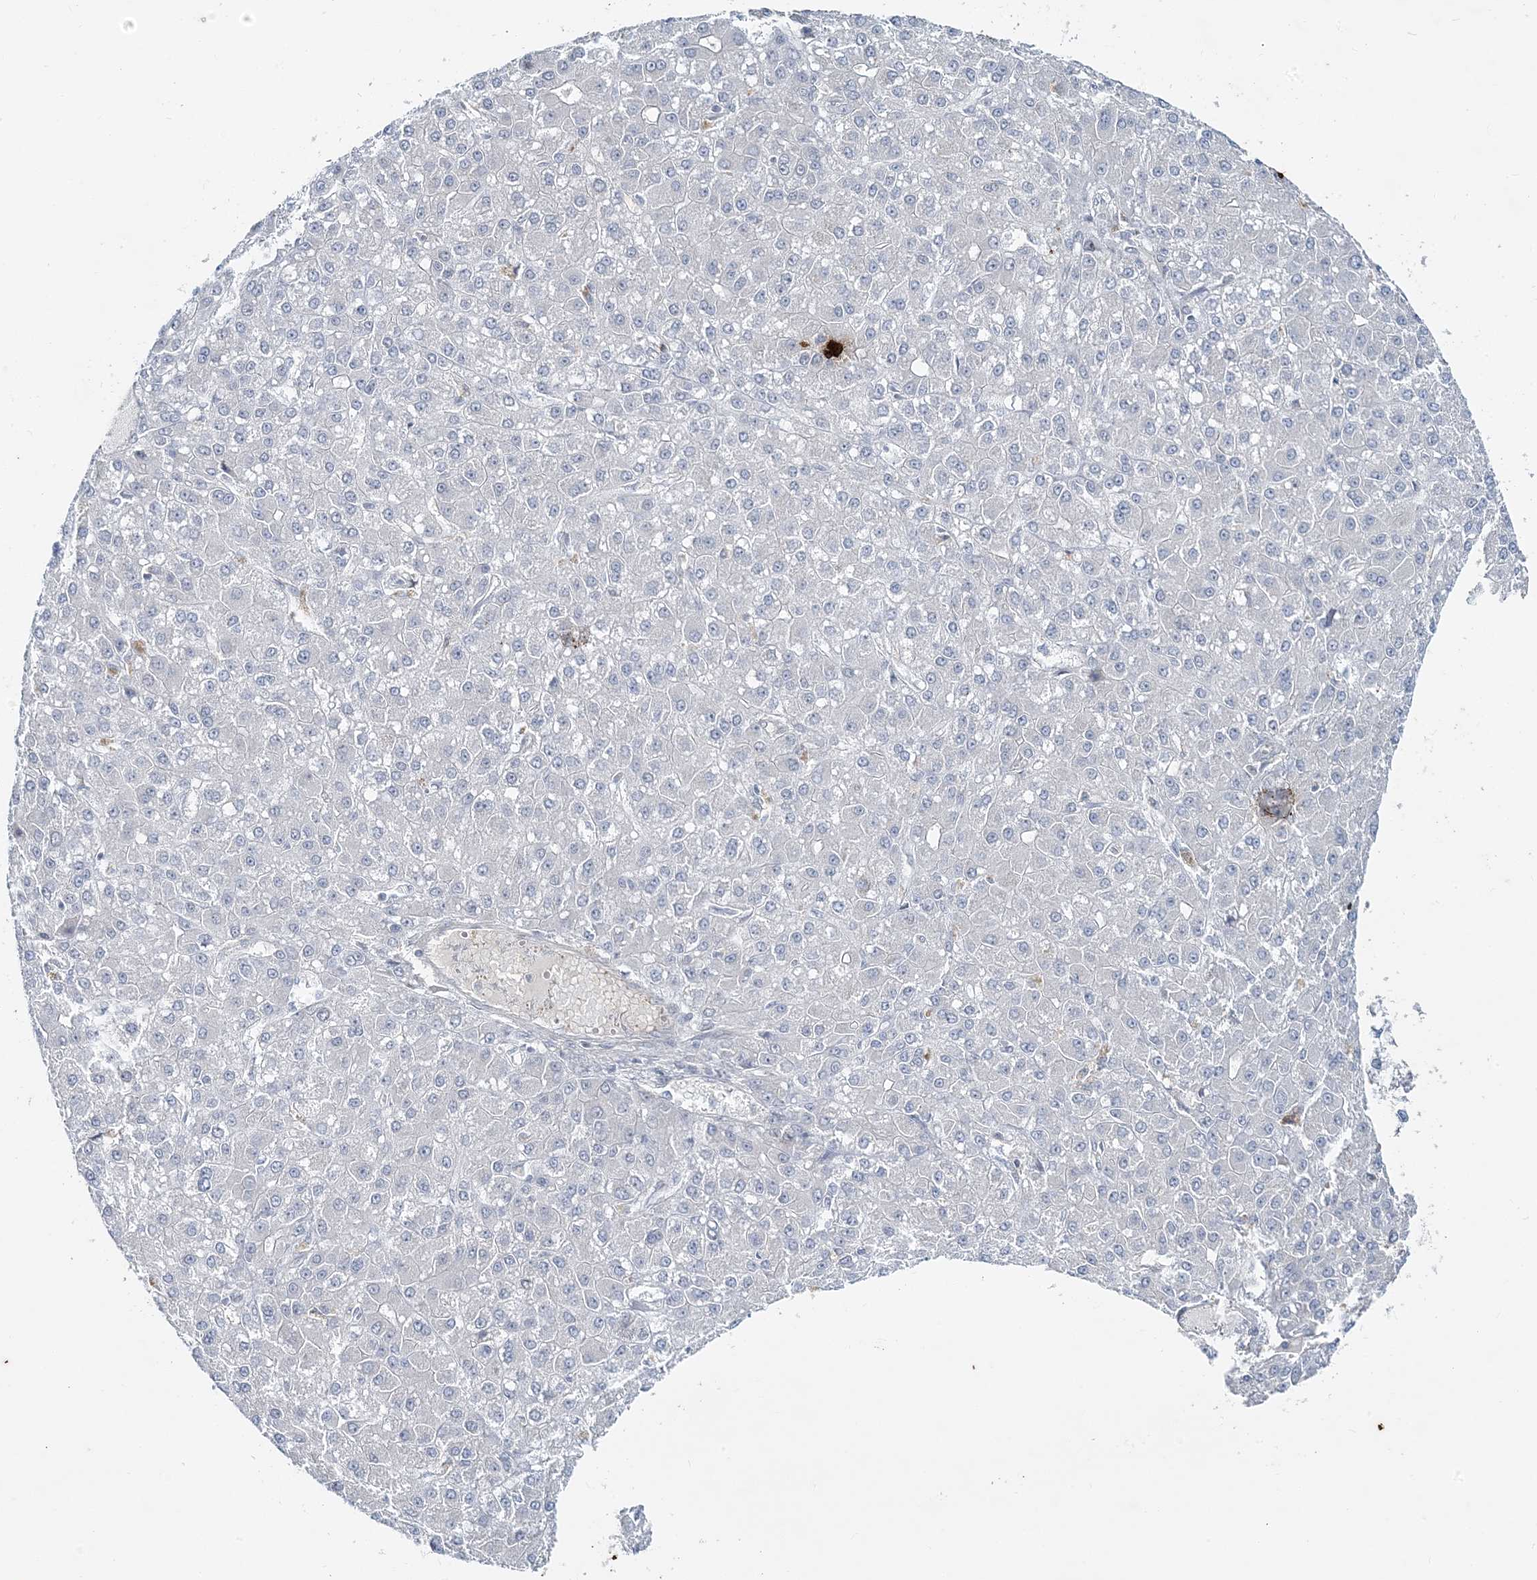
{"staining": {"intensity": "negative", "quantity": "none", "location": "none"}, "tissue": "liver cancer", "cell_type": "Tumor cells", "image_type": "cancer", "snomed": [{"axis": "morphology", "description": "Carcinoma, Hepatocellular, NOS"}, {"axis": "topography", "description": "Liver"}], "caption": "Immunohistochemistry (IHC) photomicrograph of neoplastic tissue: liver hepatocellular carcinoma stained with DAB (3,3'-diaminobenzidine) displays no significant protein staining in tumor cells. (Immunohistochemistry (IHC), brightfield microscopy, high magnification).", "gene": "LEXM", "patient": {"sex": "male", "age": 67}}